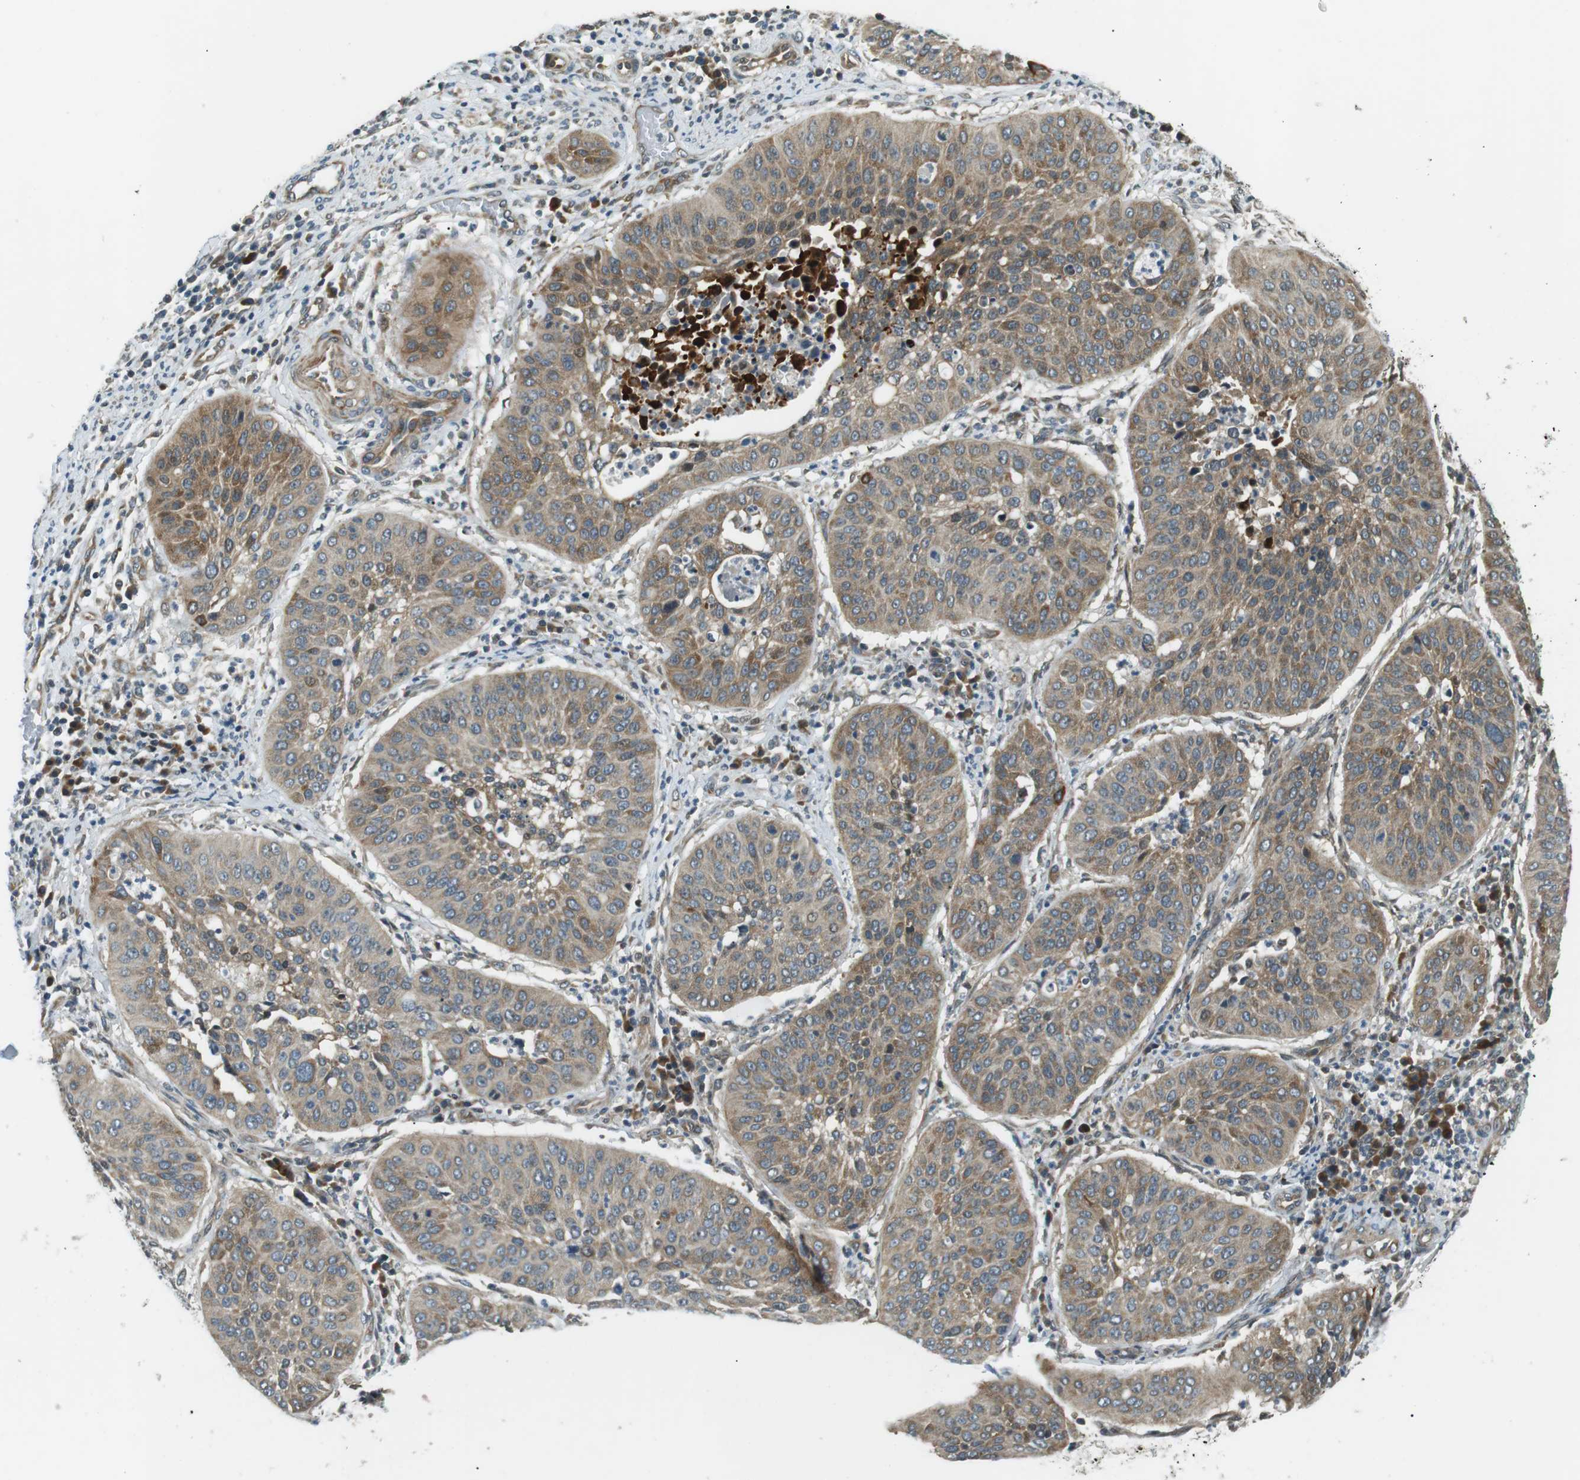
{"staining": {"intensity": "moderate", "quantity": ">75%", "location": "cytoplasmic/membranous"}, "tissue": "cervical cancer", "cell_type": "Tumor cells", "image_type": "cancer", "snomed": [{"axis": "morphology", "description": "Normal tissue, NOS"}, {"axis": "morphology", "description": "Squamous cell carcinoma, NOS"}, {"axis": "topography", "description": "Cervix"}], "caption": "Cervical squamous cell carcinoma stained with a brown dye reveals moderate cytoplasmic/membranous positive staining in about >75% of tumor cells.", "gene": "TMEM74", "patient": {"sex": "female", "age": 39}}